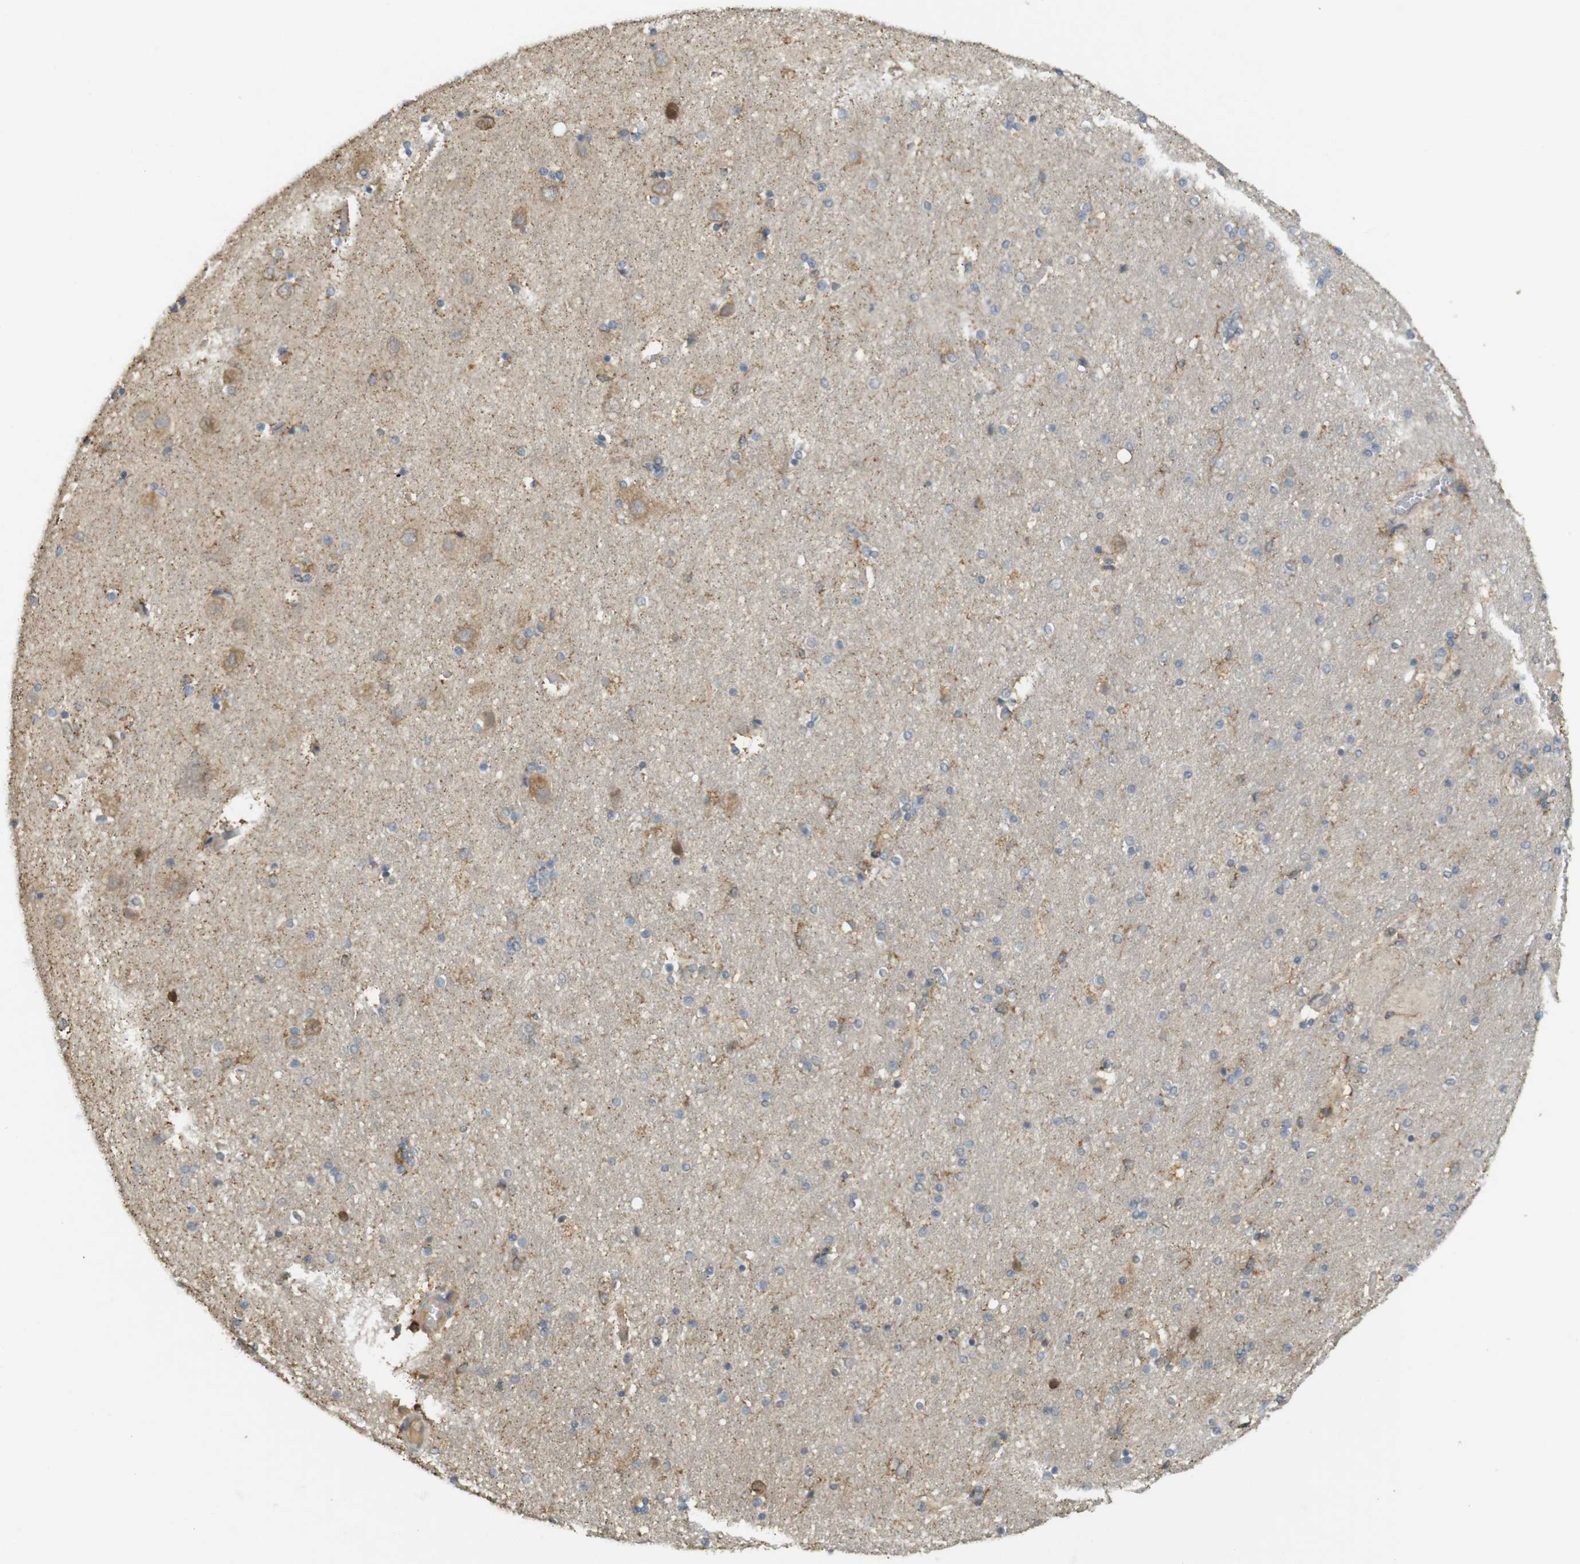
{"staining": {"intensity": "moderate", "quantity": "25%-75%", "location": "cytoplasmic/membranous"}, "tissue": "hippocampus", "cell_type": "Glial cells", "image_type": "normal", "snomed": [{"axis": "morphology", "description": "Normal tissue, NOS"}, {"axis": "topography", "description": "Hippocampus"}], "caption": "Immunohistochemical staining of benign hippocampus exhibits 25%-75% levels of moderate cytoplasmic/membranous protein positivity in approximately 25%-75% of glial cells.", "gene": "CLRN3", "patient": {"sex": "female", "age": 54}}